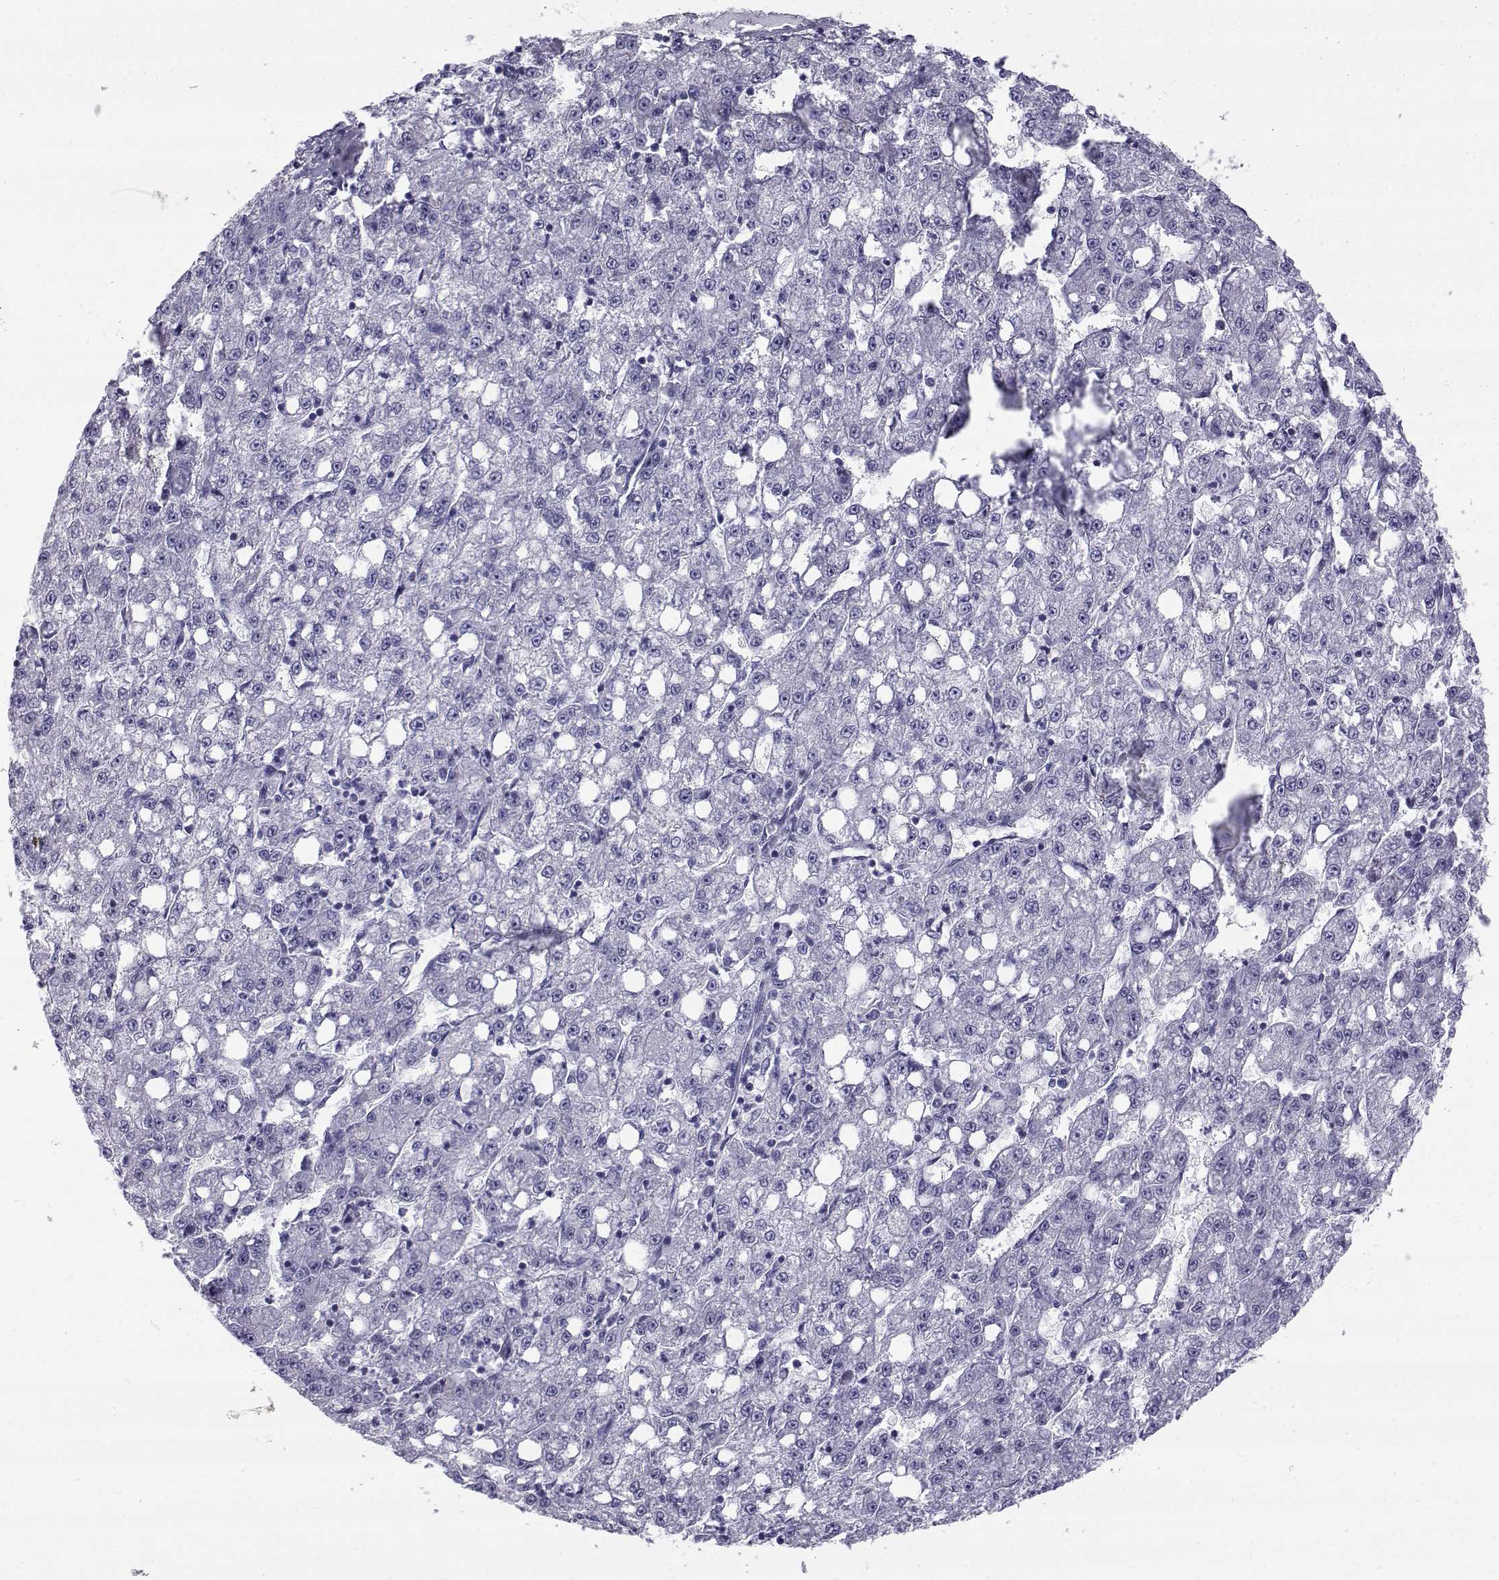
{"staining": {"intensity": "negative", "quantity": "none", "location": "none"}, "tissue": "liver cancer", "cell_type": "Tumor cells", "image_type": "cancer", "snomed": [{"axis": "morphology", "description": "Carcinoma, Hepatocellular, NOS"}, {"axis": "topography", "description": "Liver"}], "caption": "This is an immunohistochemistry micrograph of liver cancer (hepatocellular carcinoma). There is no positivity in tumor cells.", "gene": "RNASE12", "patient": {"sex": "female", "age": 65}}